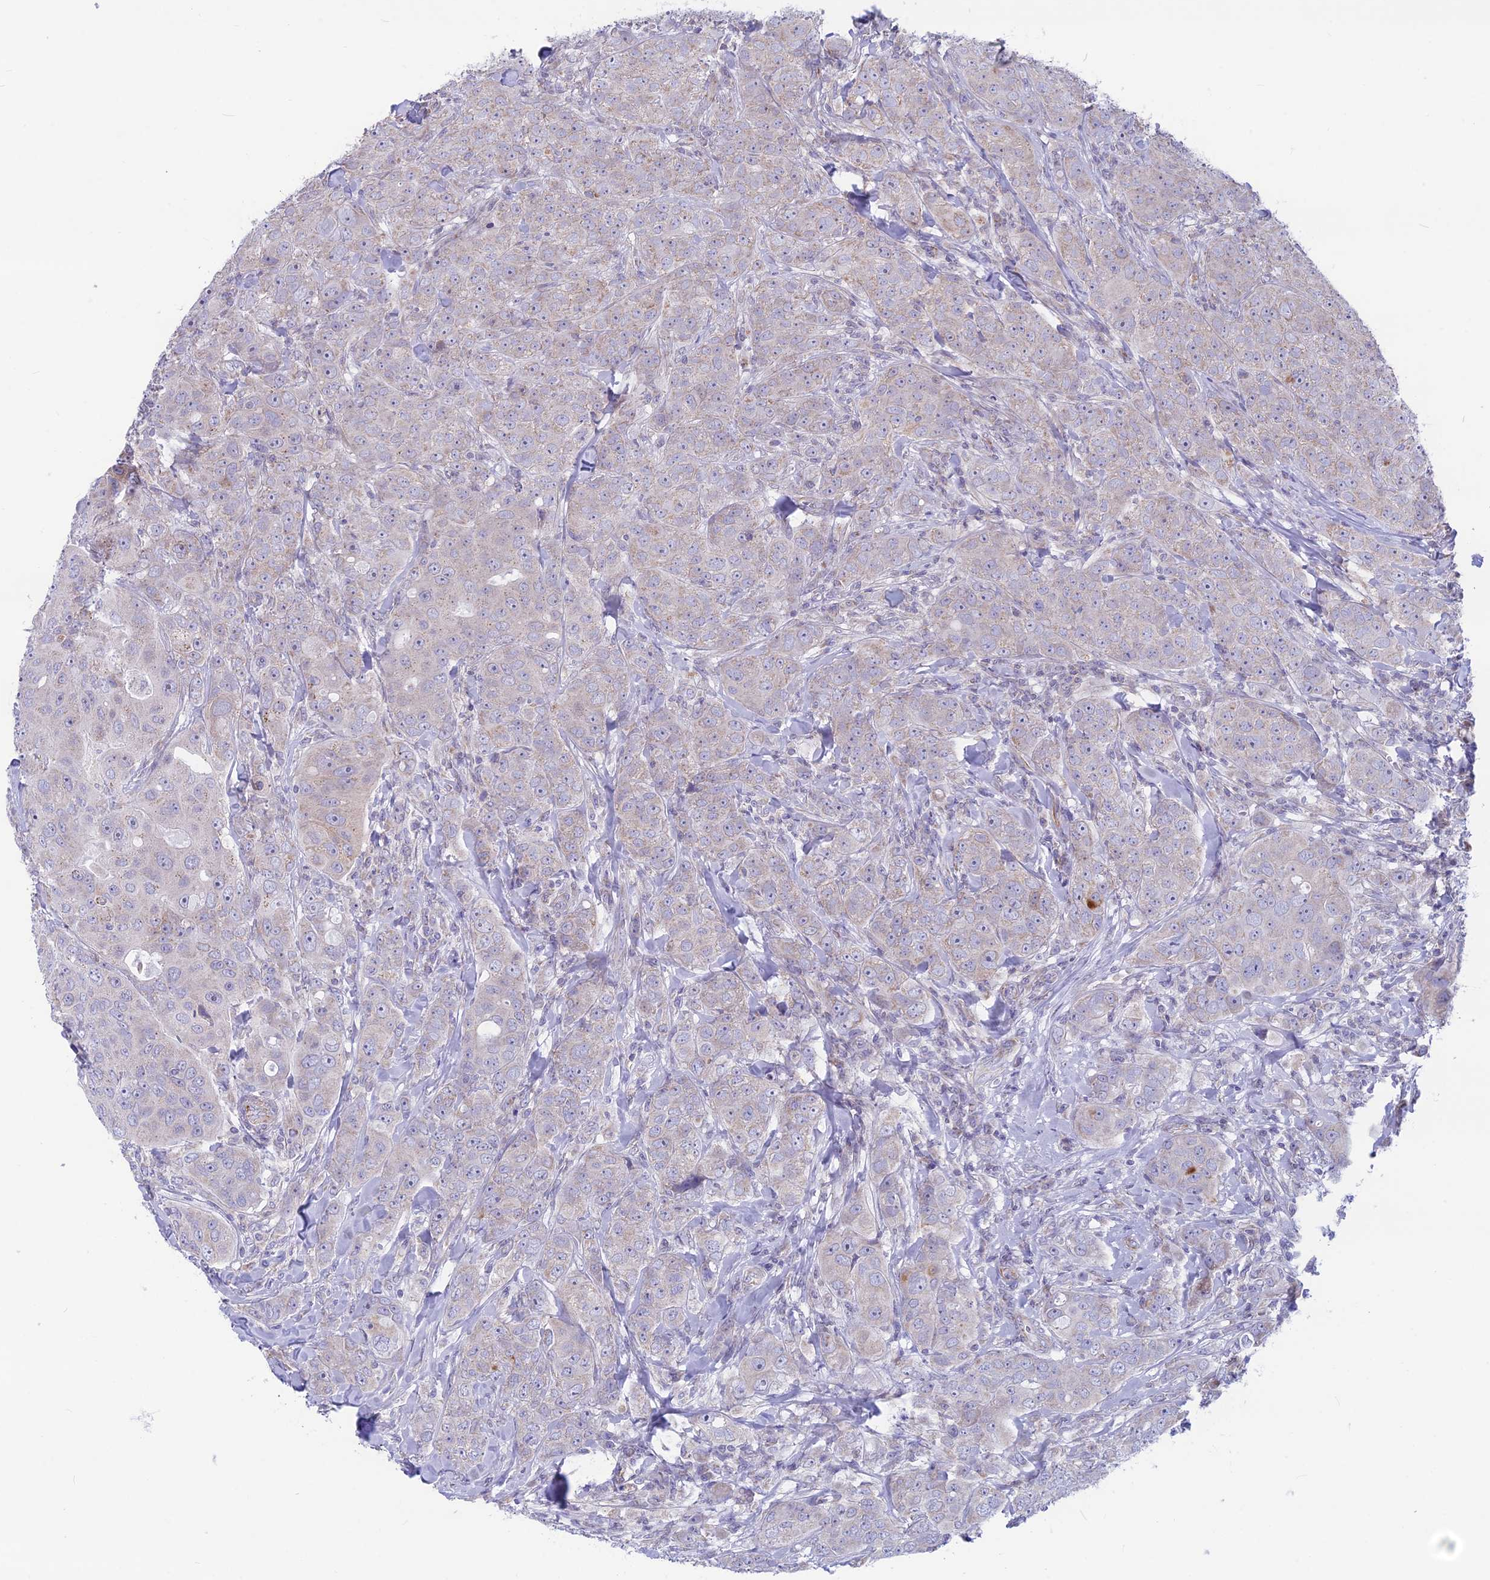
{"staining": {"intensity": "weak", "quantity": "<25%", "location": "cytoplasmic/membranous"}, "tissue": "breast cancer", "cell_type": "Tumor cells", "image_type": "cancer", "snomed": [{"axis": "morphology", "description": "Duct carcinoma"}, {"axis": "topography", "description": "Breast"}], "caption": "Breast invasive ductal carcinoma was stained to show a protein in brown. There is no significant staining in tumor cells.", "gene": "PLAC9", "patient": {"sex": "female", "age": 43}}